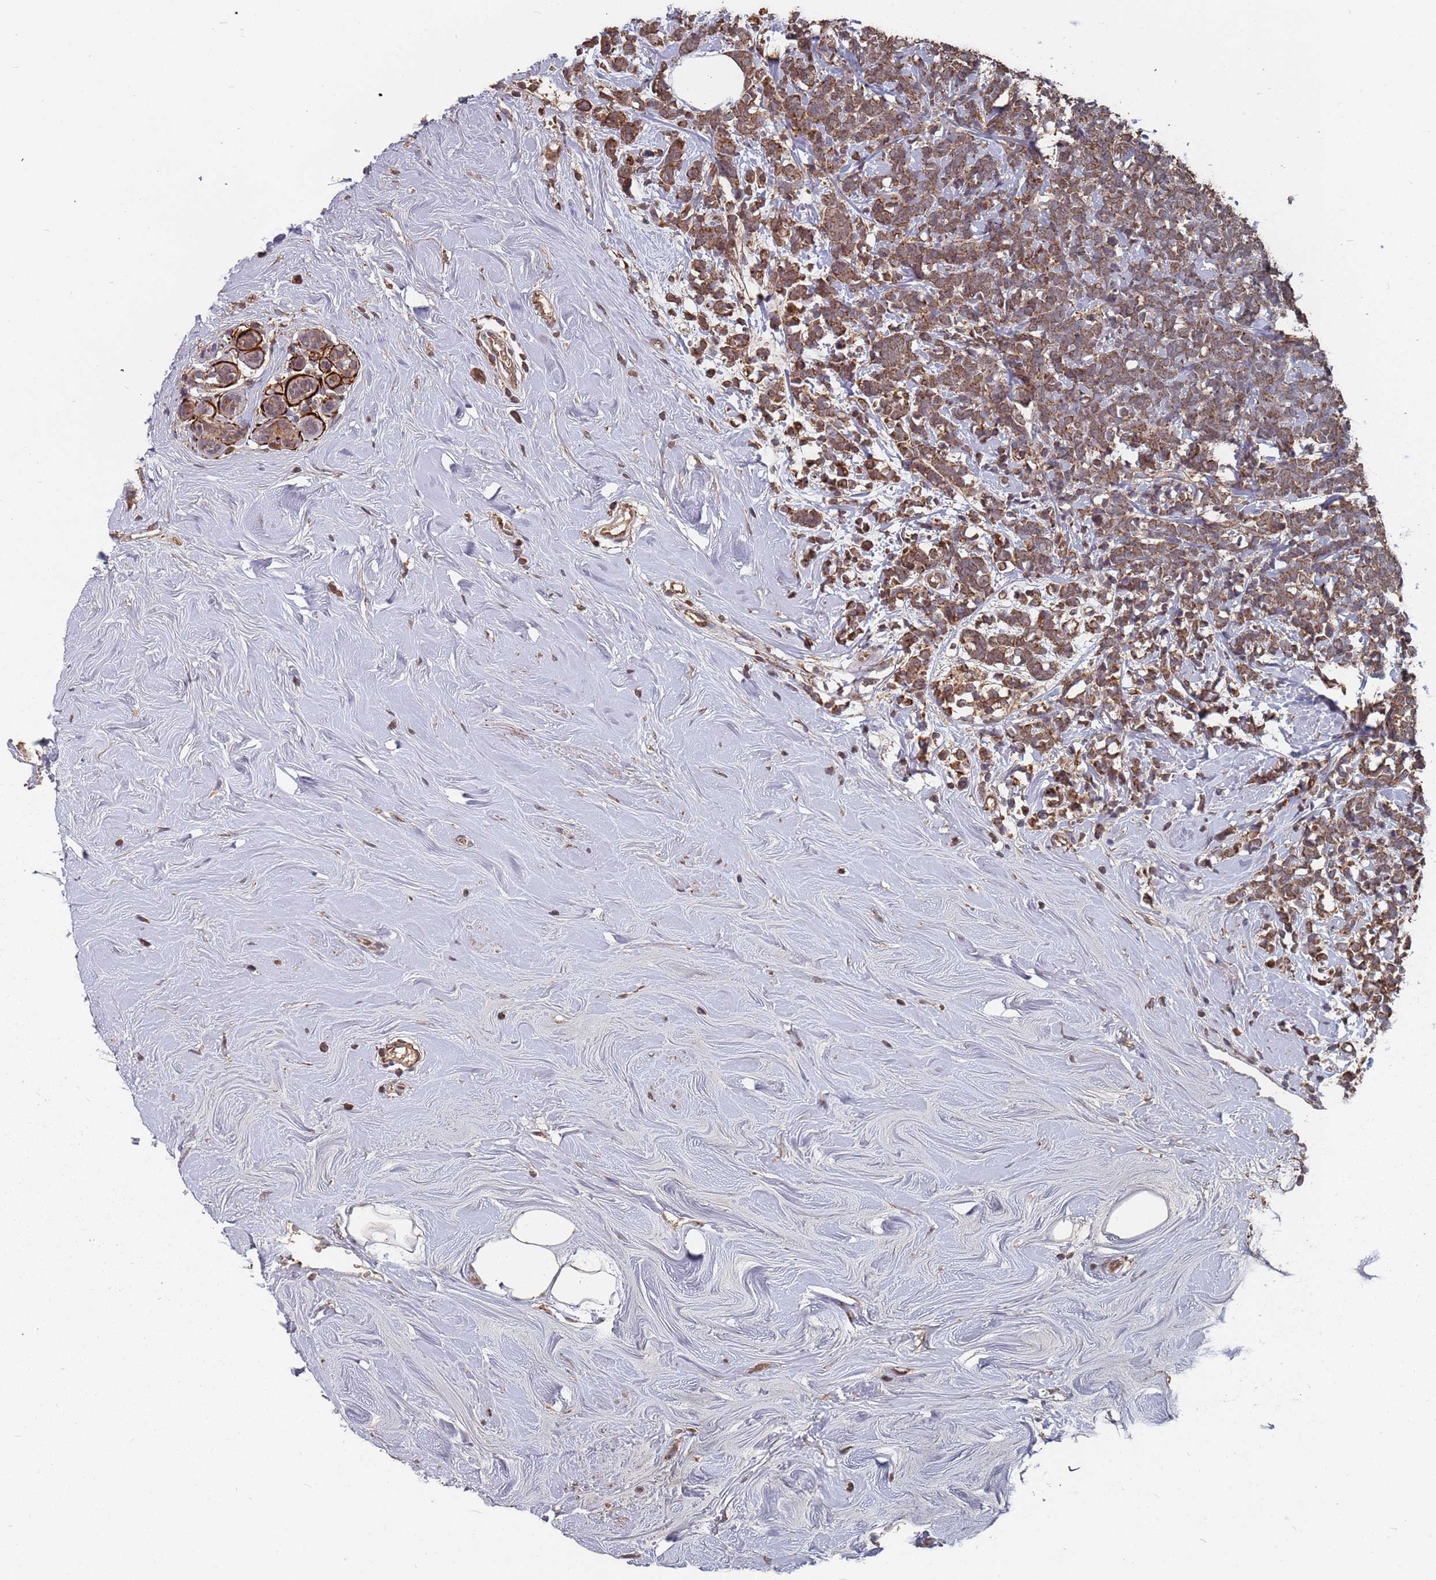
{"staining": {"intensity": "moderate", "quantity": ">75%", "location": "cytoplasmic/membranous"}, "tissue": "breast cancer", "cell_type": "Tumor cells", "image_type": "cancer", "snomed": [{"axis": "morphology", "description": "Lobular carcinoma"}, {"axis": "topography", "description": "Breast"}], "caption": "Human breast lobular carcinoma stained with a protein marker shows moderate staining in tumor cells.", "gene": "PRORP", "patient": {"sex": "female", "age": 58}}